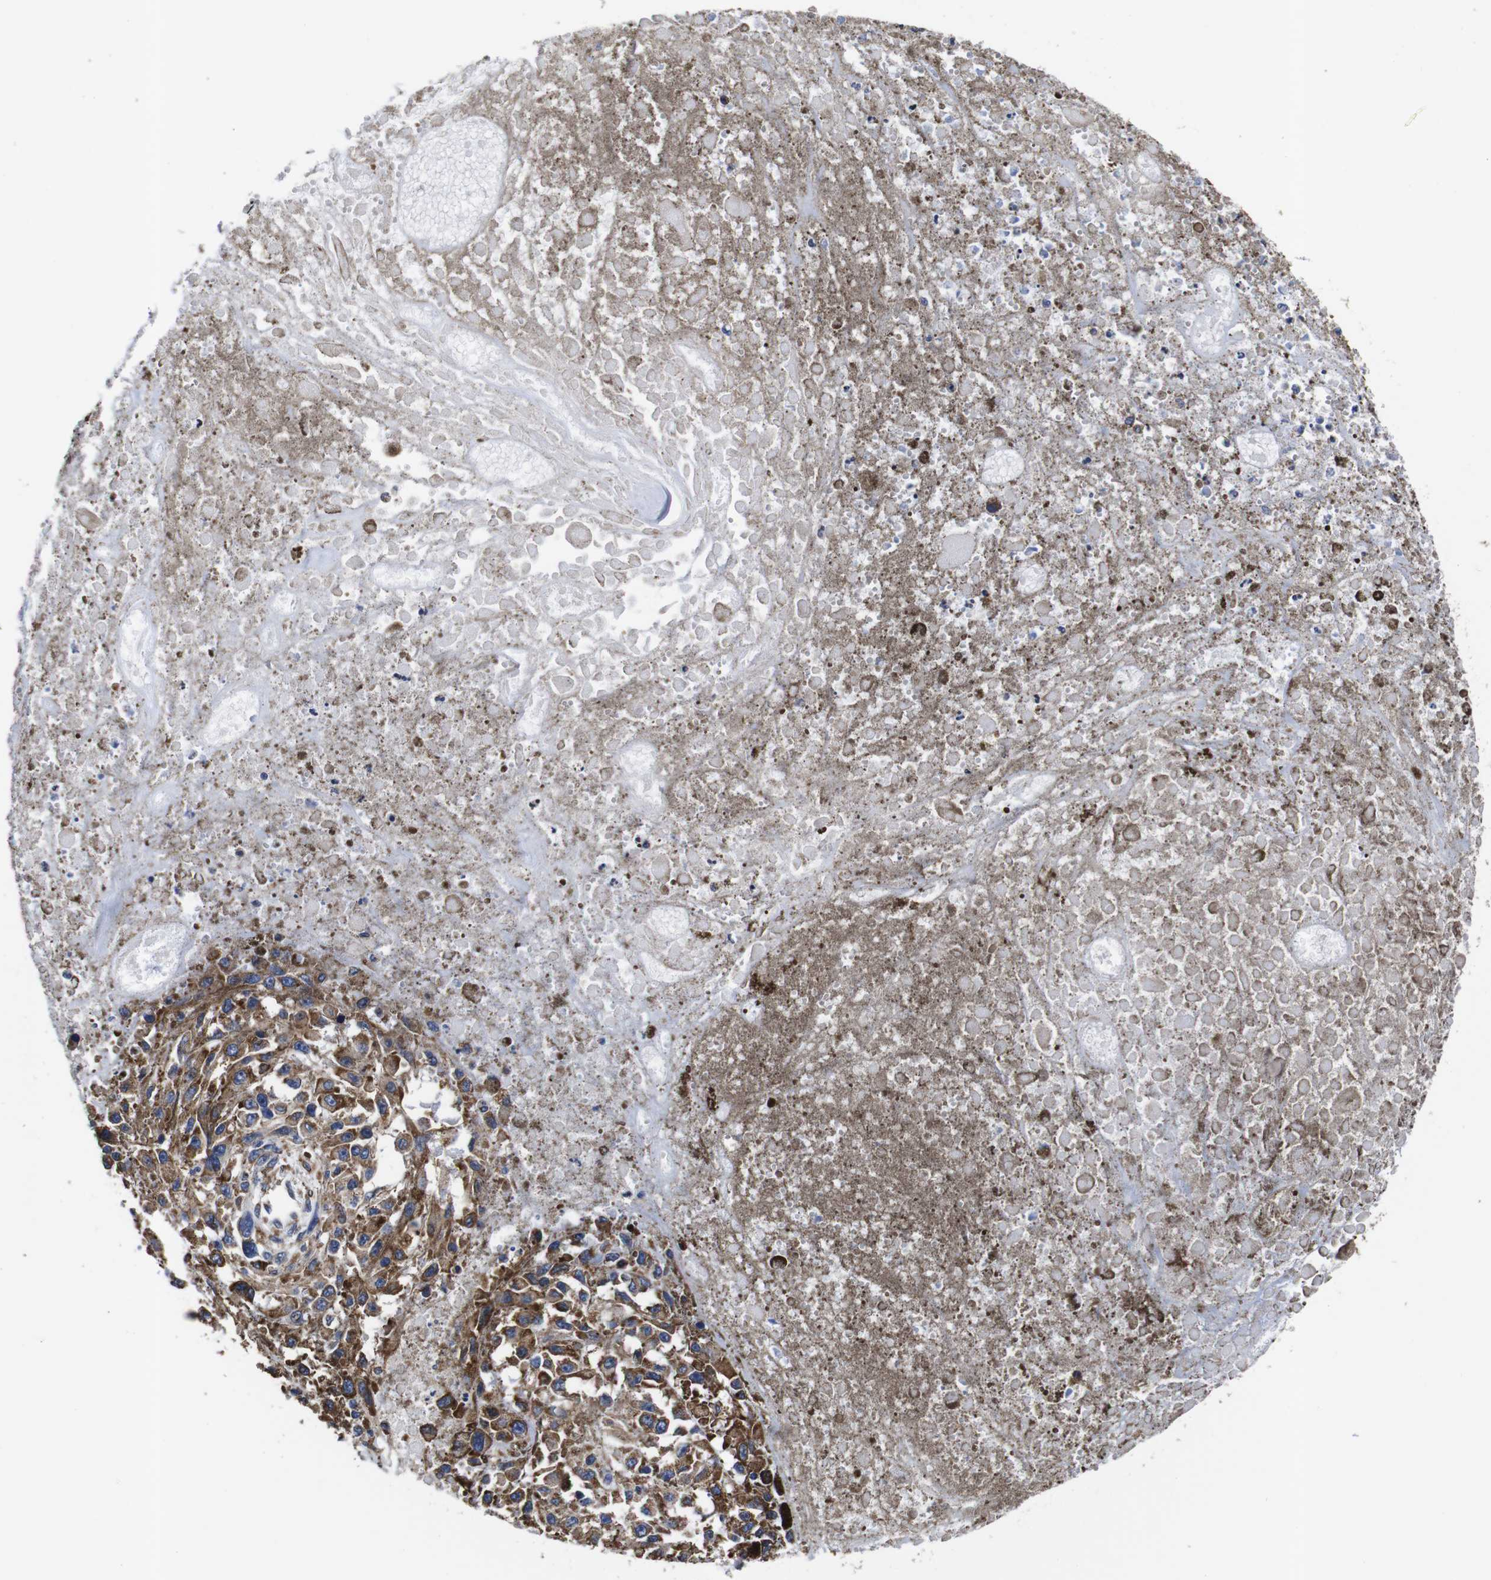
{"staining": {"intensity": "moderate", "quantity": ">75%", "location": "cytoplasmic/membranous"}, "tissue": "melanoma", "cell_type": "Tumor cells", "image_type": "cancer", "snomed": [{"axis": "morphology", "description": "Malignant melanoma, Metastatic site"}, {"axis": "topography", "description": "Lymph node"}], "caption": "Immunohistochemical staining of human malignant melanoma (metastatic site) reveals moderate cytoplasmic/membranous protein expression in about >75% of tumor cells.", "gene": "PPIB", "patient": {"sex": "male", "age": 59}}